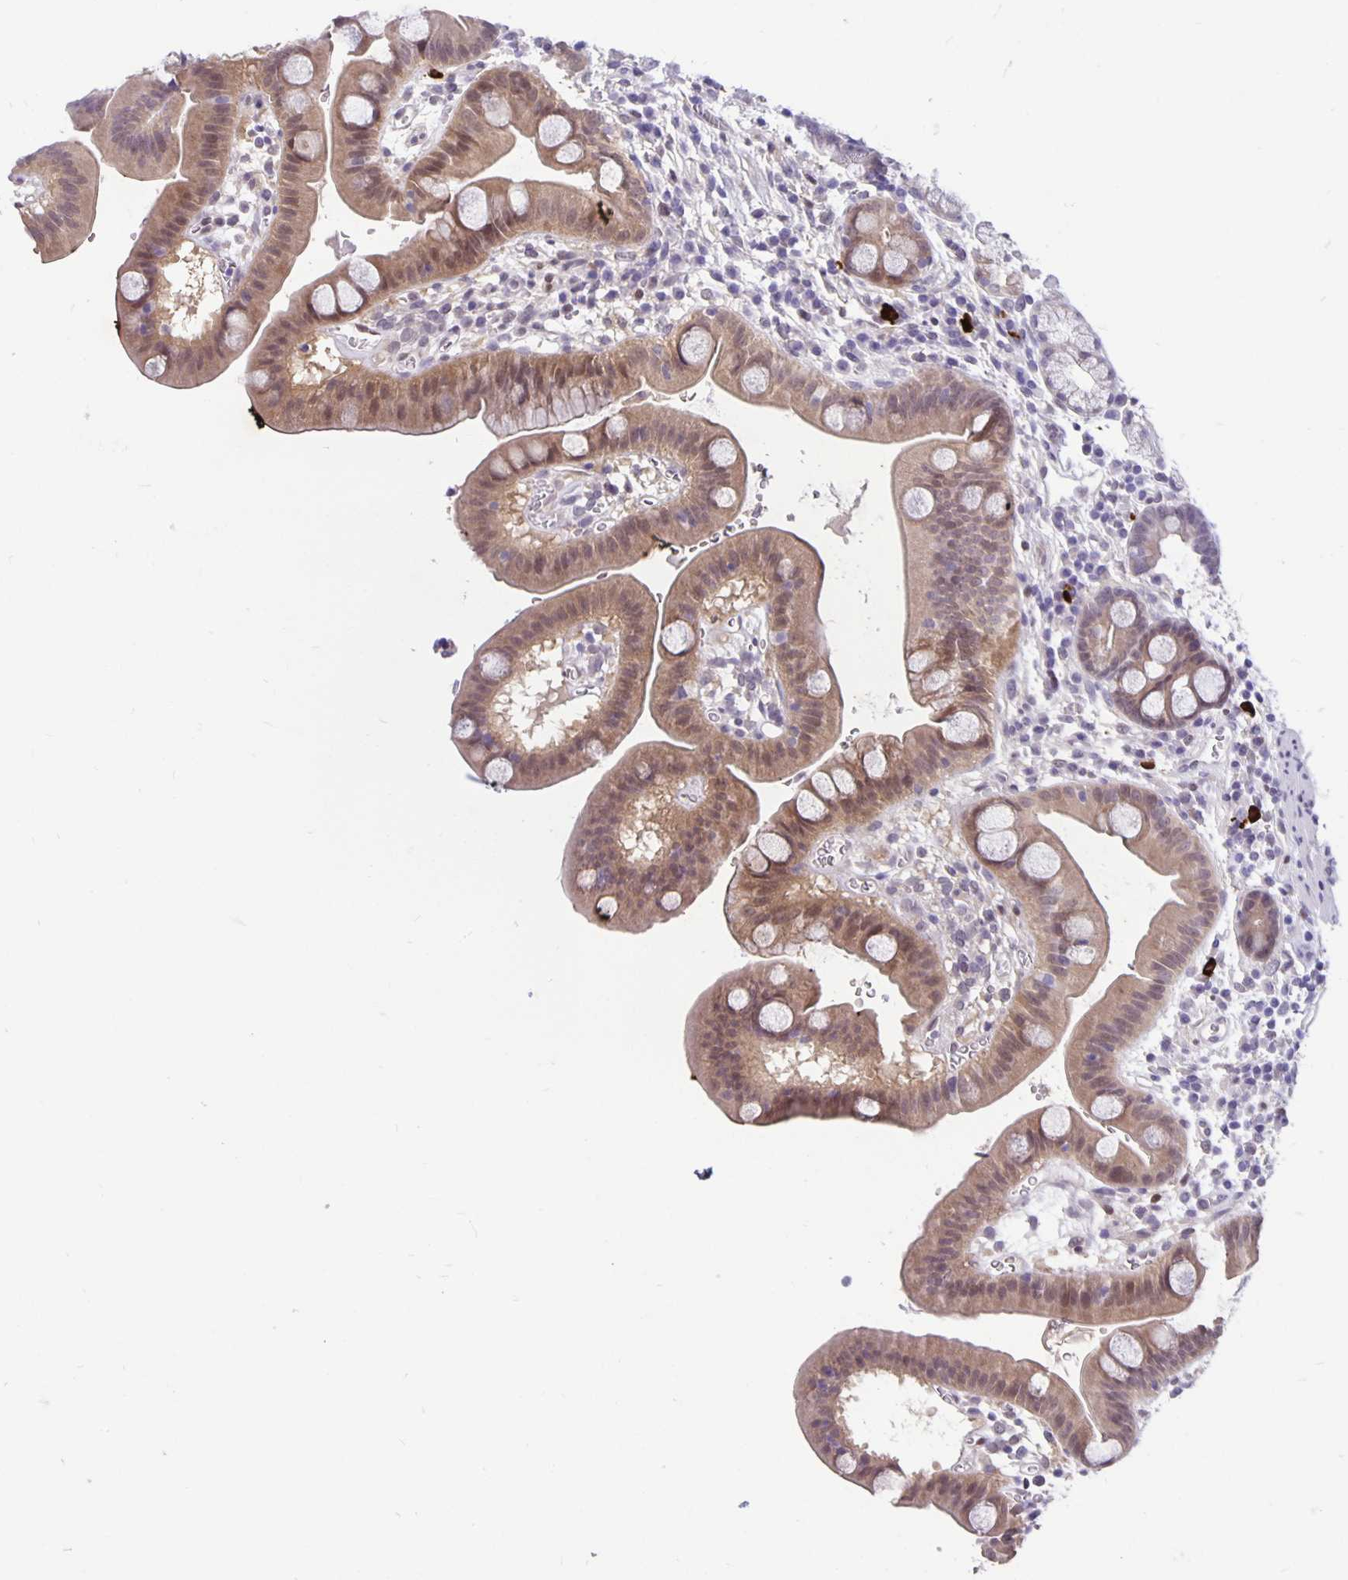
{"staining": {"intensity": "weak", "quantity": ">75%", "location": "cytoplasmic/membranous"}, "tissue": "duodenum", "cell_type": "Glandular cells", "image_type": "normal", "snomed": [{"axis": "morphology", "description": "Normal tissue, NOS"}, {"axis": "topography", "description": "Duodenum"}], "caption": "The immunohistochemical stain labels weak cytoplasmic/membranous staining in glandular cells of benign duodenum. The staining was performed using DAB to visualize the protein expression in brown, while the nuclei were stained in blue with hematoxylin (Magnification: 20x).", "gene": "TAX1BP3", "patient": {"sex": "male", "age": 59}}